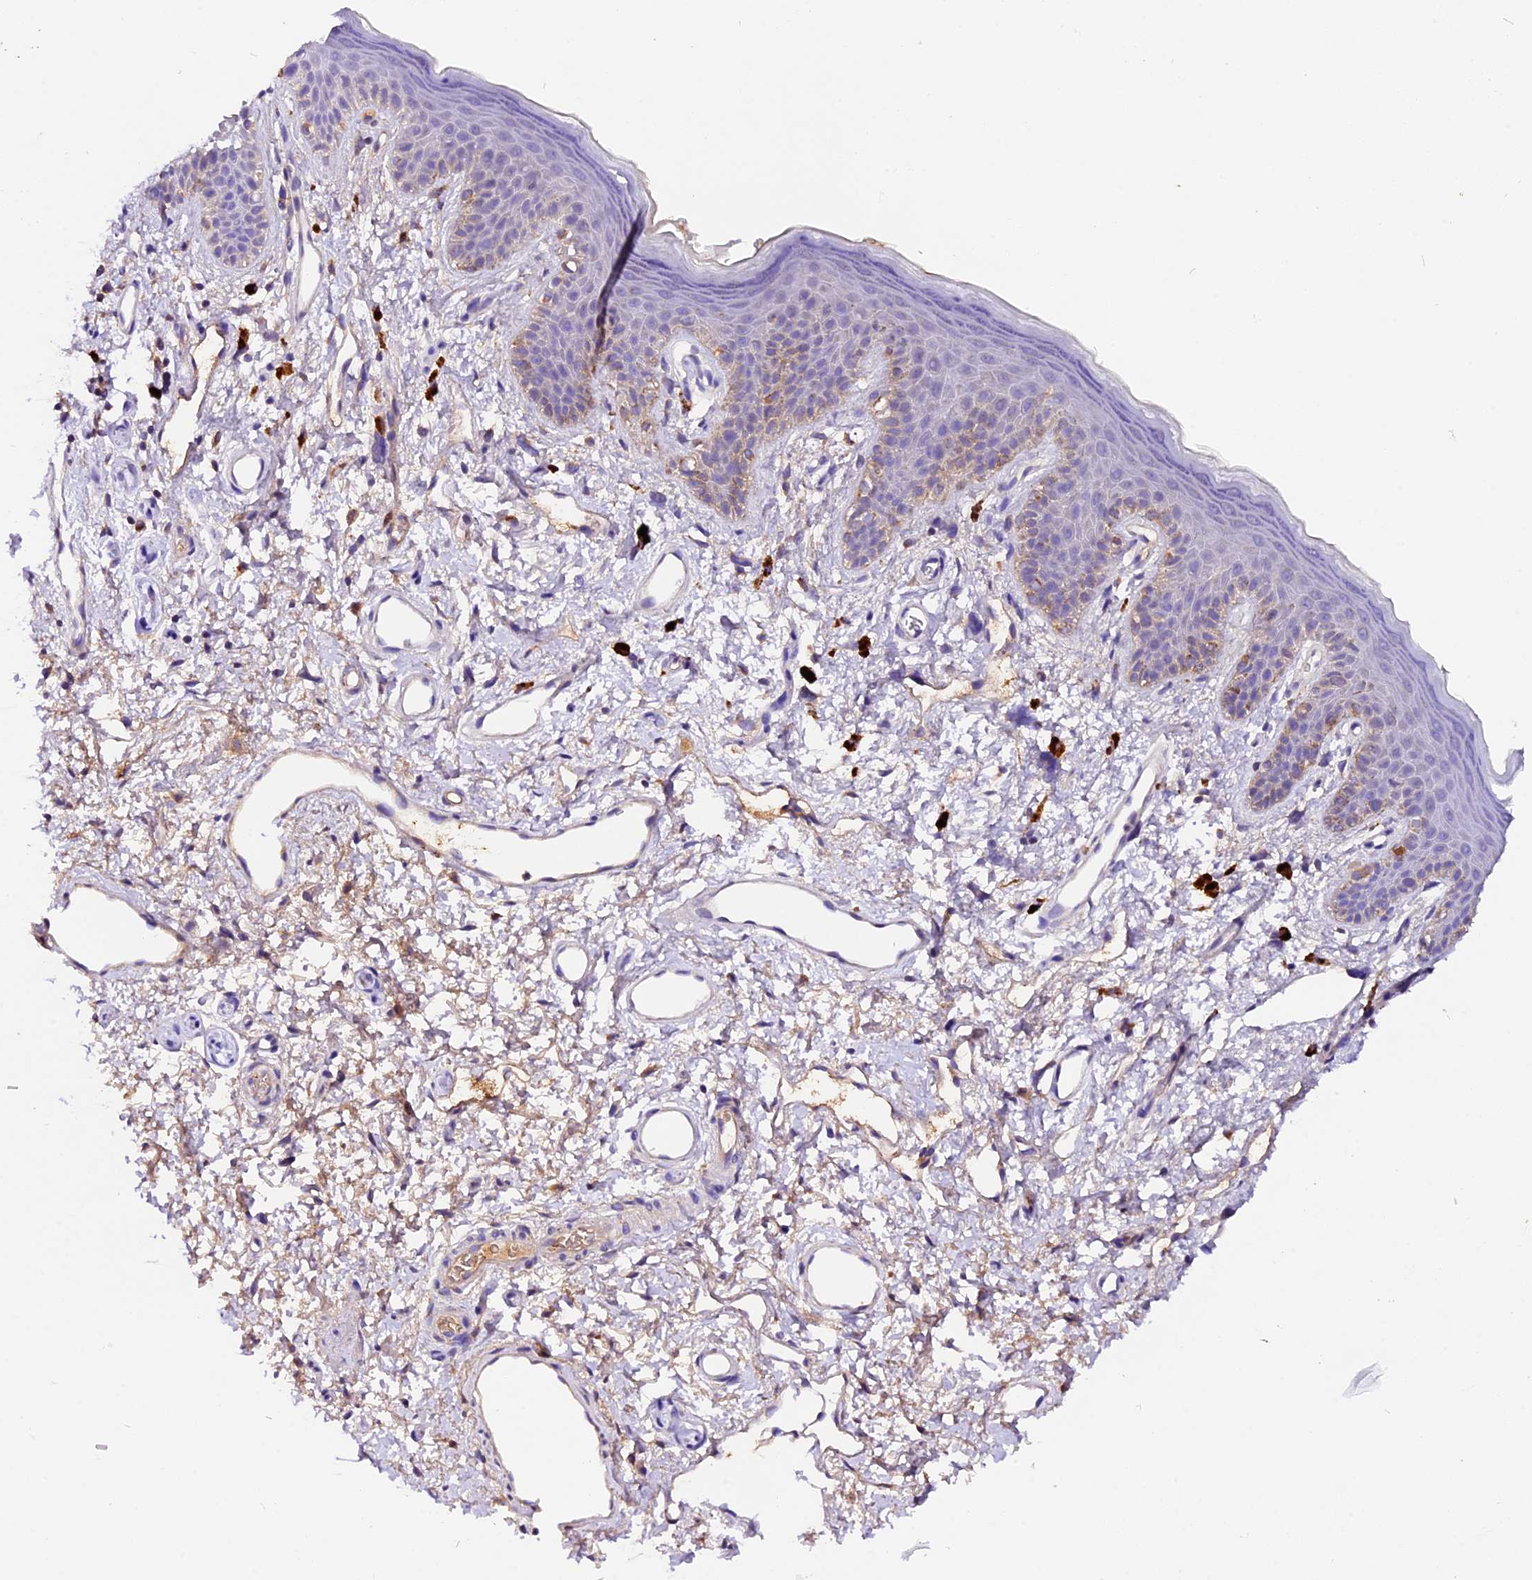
{"staining": {"intensity": "weak", "quantity": "<25%", "location": "cytoplasmic/membranous"}, "tissue": "skin", "cell_type": "Epidermal cells", "image_type": "normal", "snomed": [{"axis": "morphology", "description": "Normal tissue, NOS"}, {"axis": "topography", "description": "Anal"}], "caption": "A high-resolution micrograph shows IHC staining of normal skin, which shows no significant expression in epidermal cells.", "gene": "SIX5", "patient": {"sex": "female", "age": 46}}